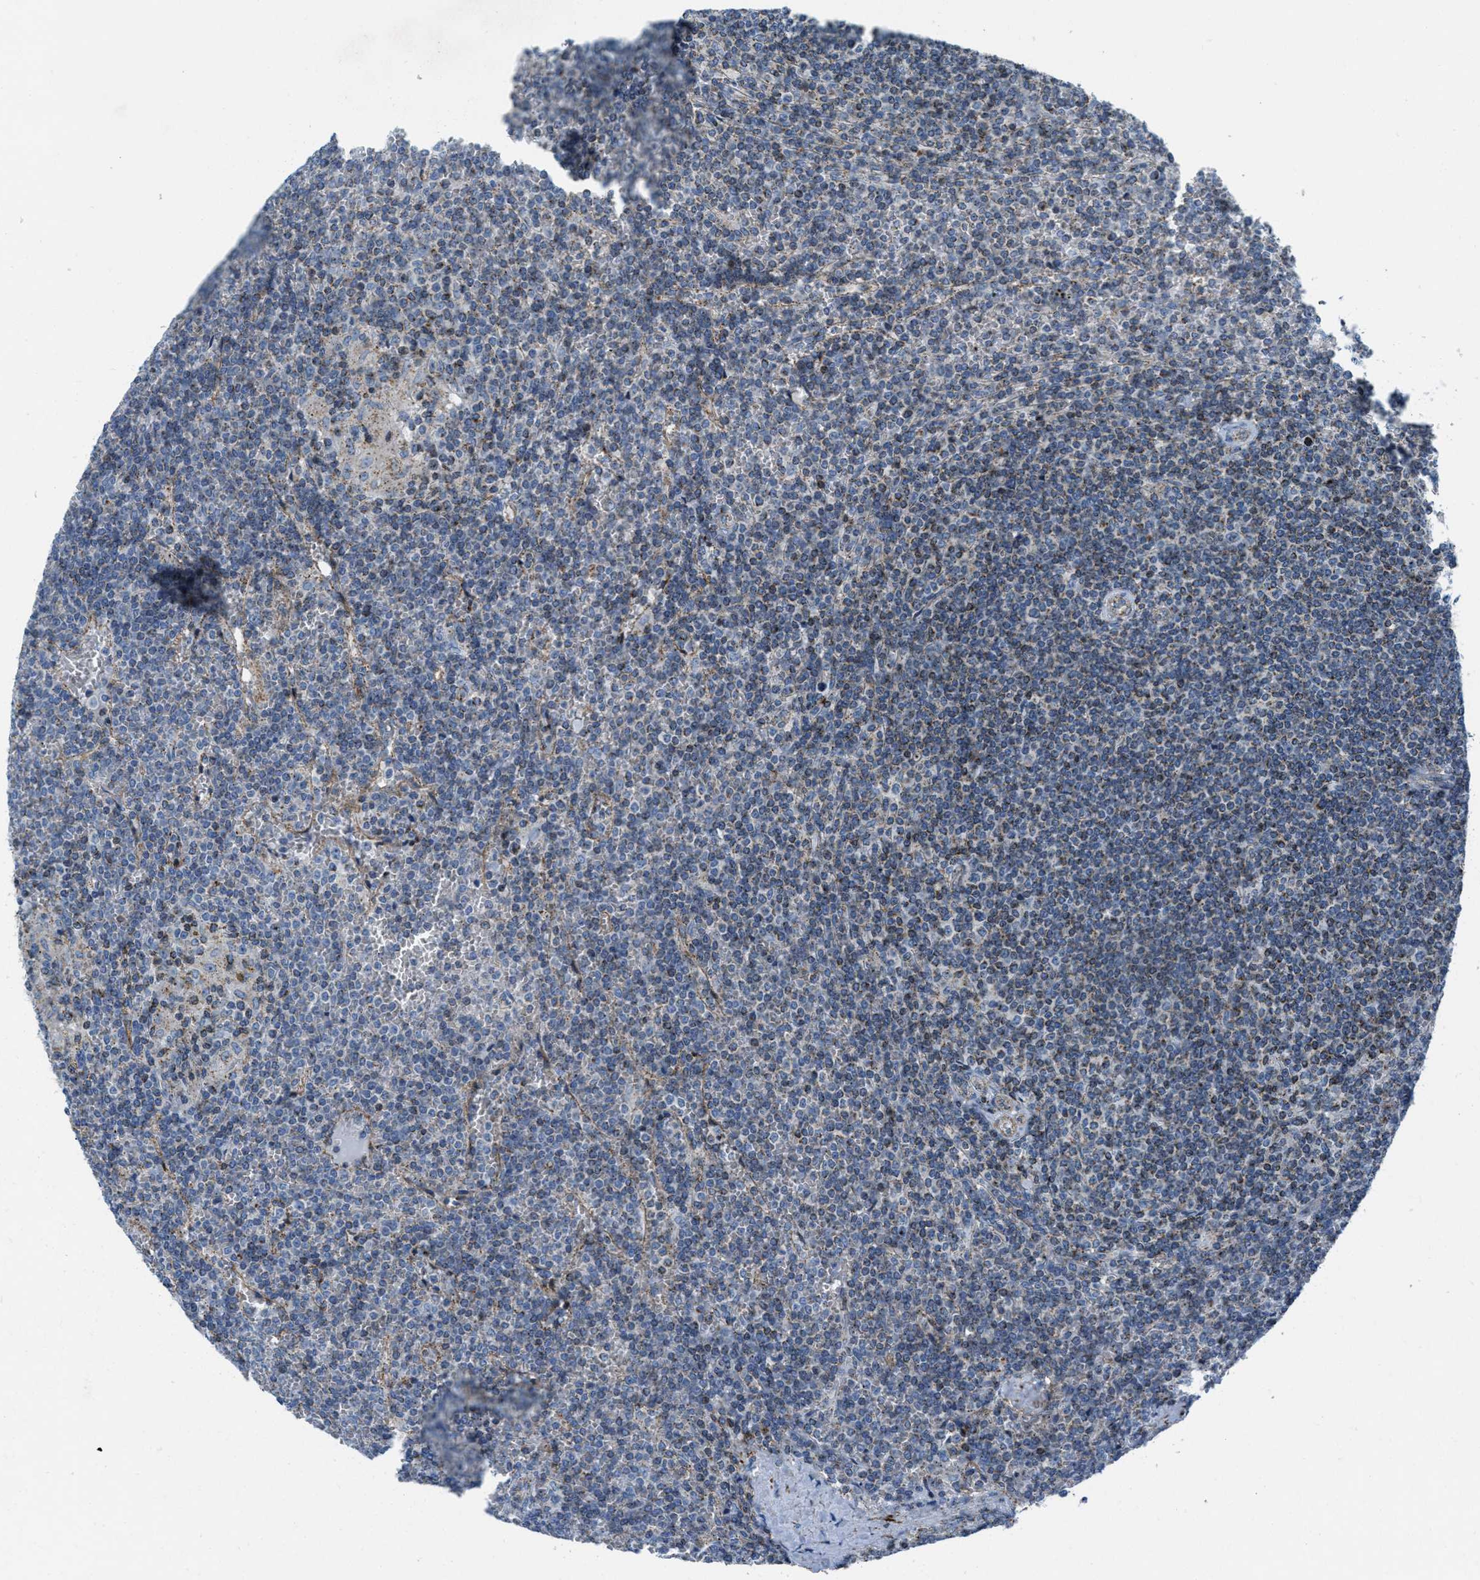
{"staining": {"intensity": "weak", "quantity": "25%-75%", "location": "cytoplasmic/membranous"}, "tissue": "lymphoma", "cell_type": "Tumor cells", "image_type": "cancer", "snomed": [{"axis": "morphology", "description": "Malignant lymphoma, non-Hodgkin's type, Low grade"}, {"axis": "topography", "description": "Spleen"}], "caption": "Immunohistochemical staining of human lymphoma demonstrates weak cytoplasmic/membranous protein expression in approximately 25%-75% of tumor cells. The protein is shown in brown color, while the nuclei are stained blue.", "gene": "MFSD13A", "patient": {"sex": "female", "age": 19}}